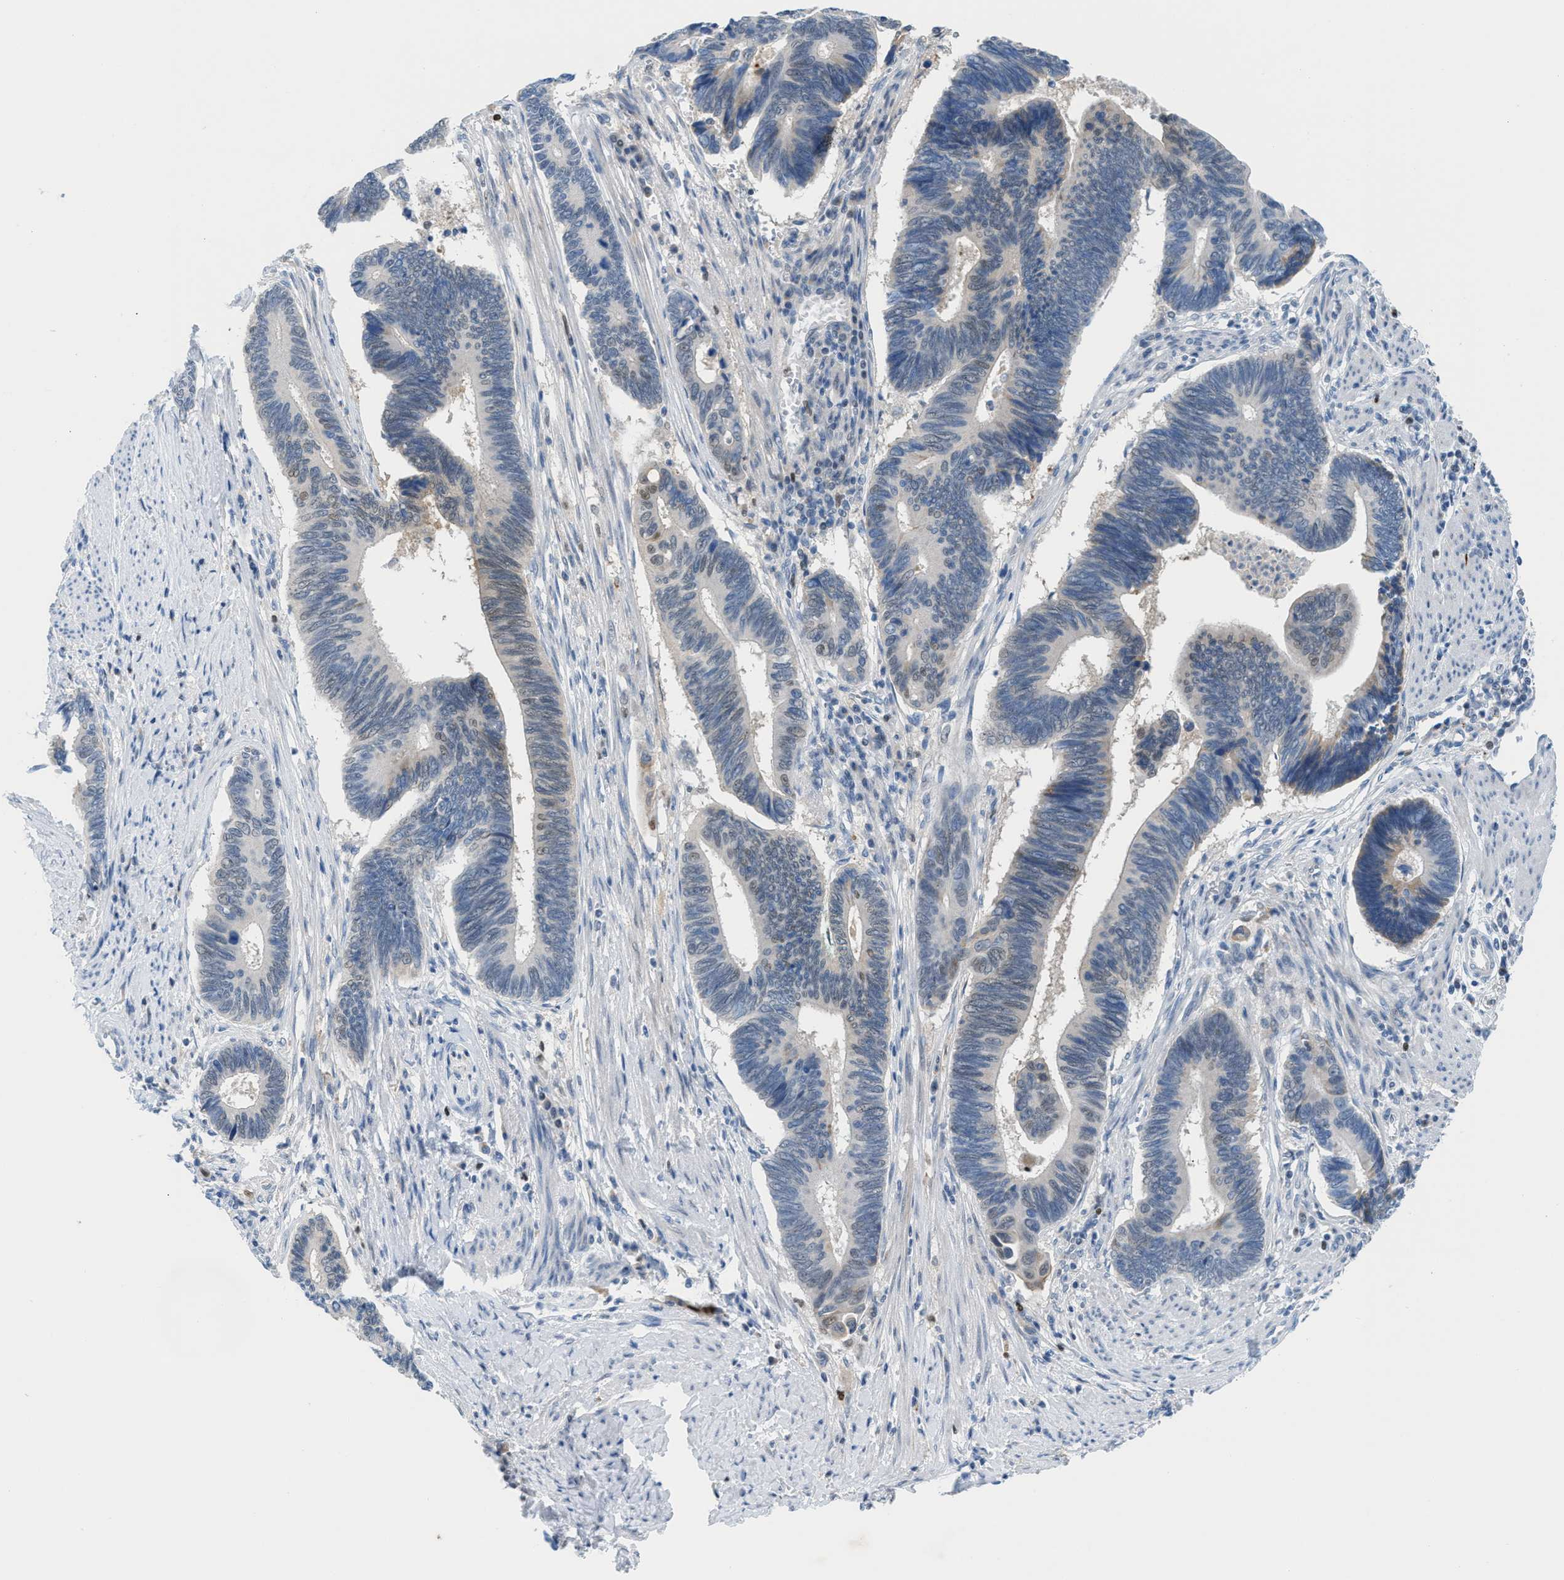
{"staining": {"intensity": "negative", "quantity": "none", "location": "none"}, "tissue": "pancreatic cancer", "cell_type": "Tumor cells", "image_type": "cancer", "snomed": [{"axis": "morphology", "description": "Adenocarcinoma, NOS"}, {"axis": "topography", "description": "Pancreas"}], "caption": "Tumor cells show no significant positivity in pancreatic adenocarcinoma.", "gene": "PPM1D", "patient": {"sex": "female", "age": 70}}